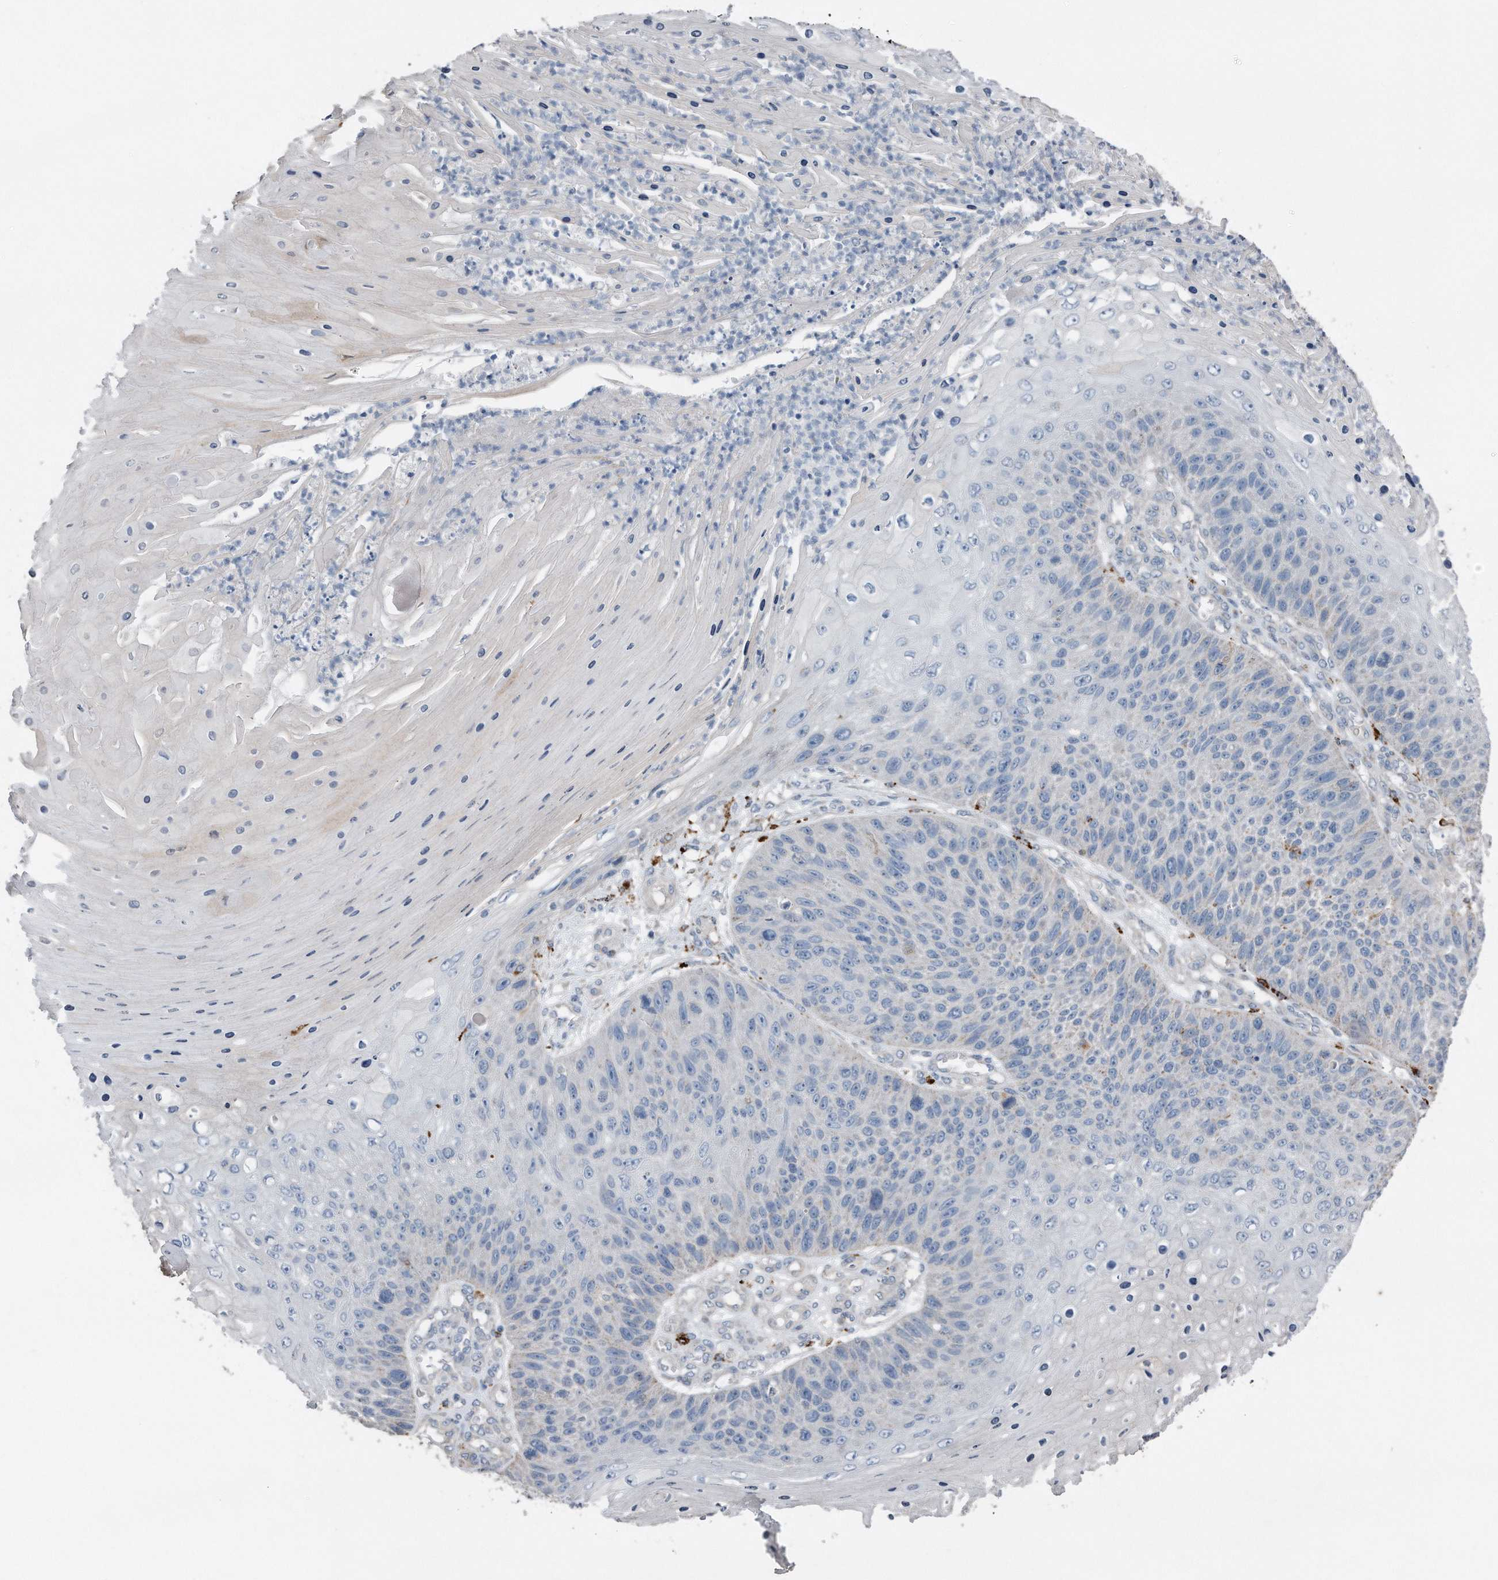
{"staining": {"intensity": "negative", "quantity": "none", "location": "none"}, "tissue": "skin cancer", "cell_type": "Tumor cells", "image_type": "cancer", "snomed": [{"axis": "morphology", "description": "Squamous cell carcinoma, NOS"}, {"axis": "topography", "description": "Skin"}], "caption": "Human skin cancer stained for a protein using immunohistochemistry exhibits no positivity in tumor cells.", "gene": "ZNF772", "patient": {"sex": "female", "age": 88}}